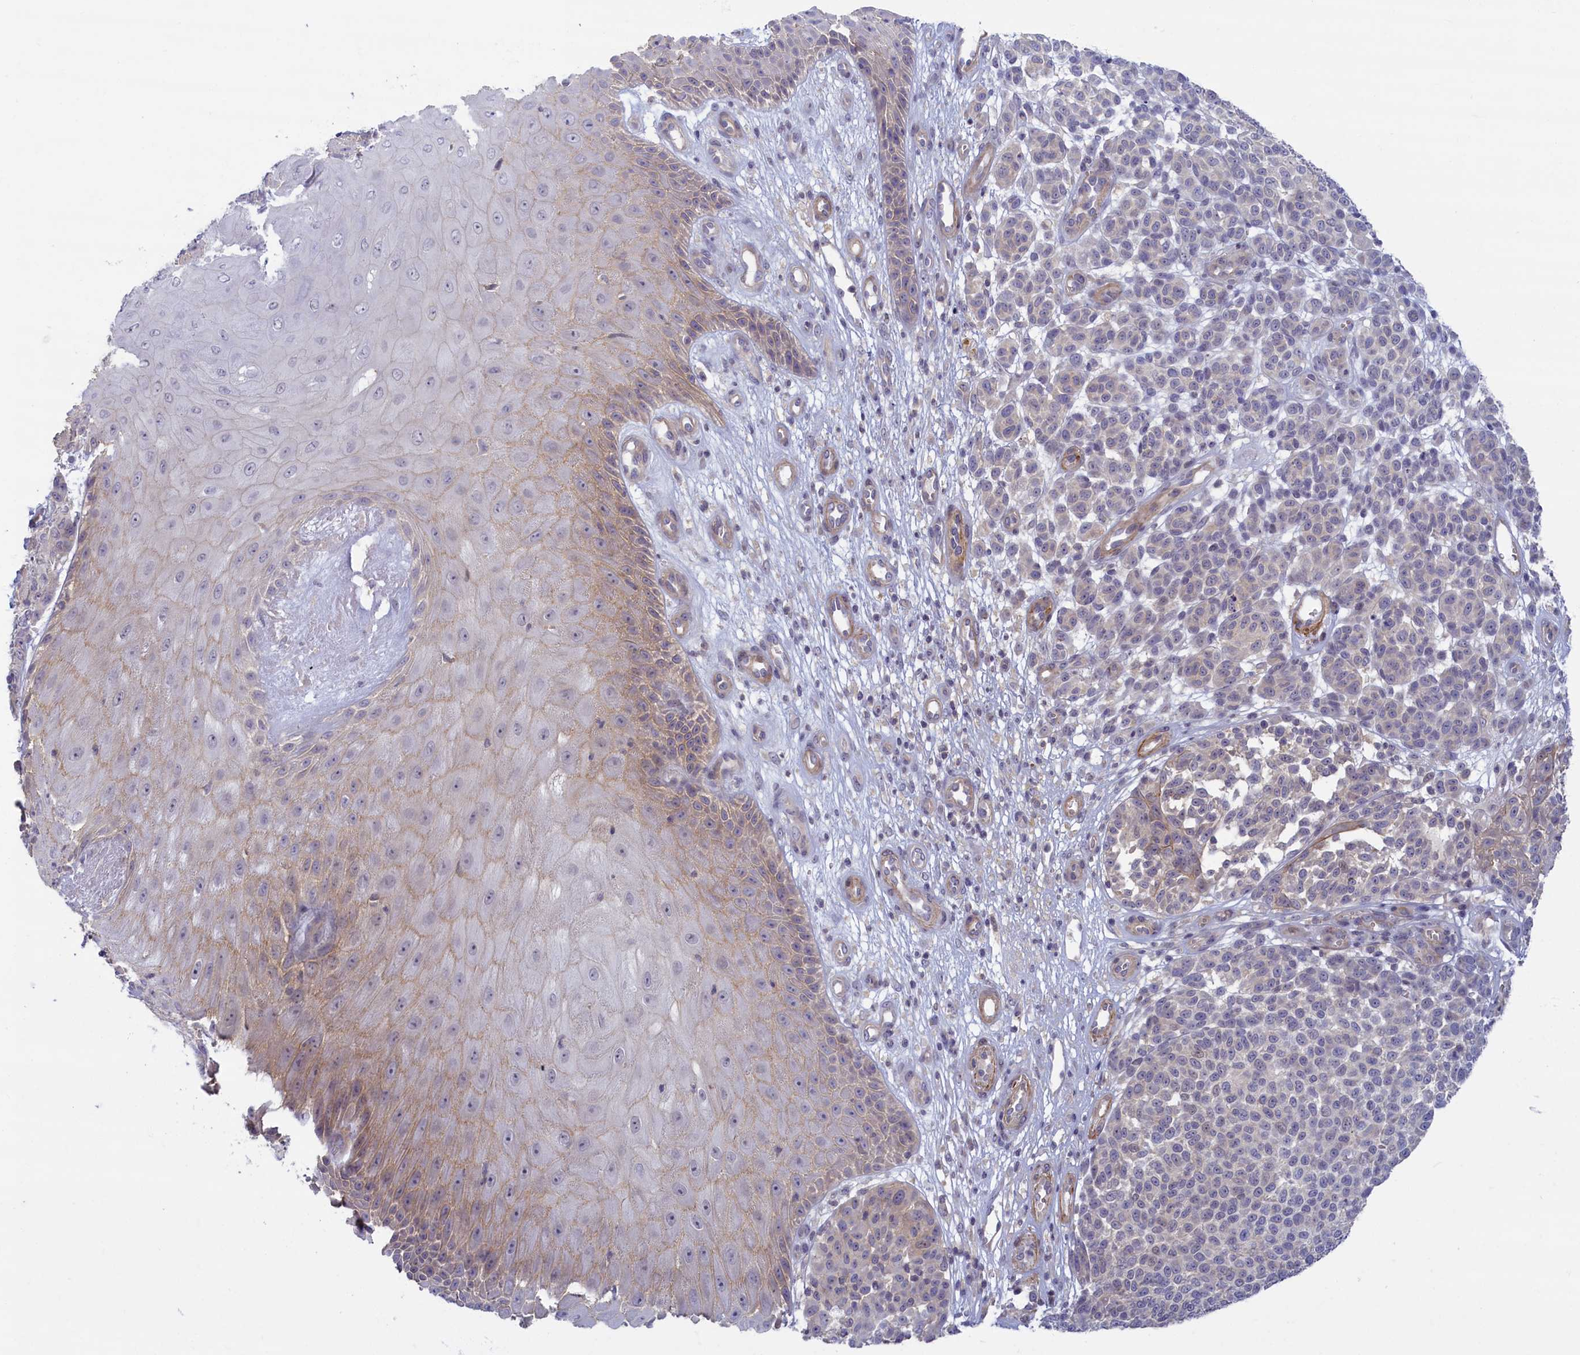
{"staining": {"intensity": "weak", "quantity": "25%-75%", "location": "cytoplasmic/membranous"}, "tissue": "melanoma", "cell_type": "Tumor cells", "image_type": "cancer", "snomed": [{"axis": "morphology", "description": "Malignant melanoma, NOS"}, {"axis": "topography", "description": "Skin"}], "caption": "An immunohistochemistry (IHC) histopathology image of tumor tissue is shown. Protein staining in brown highlights weak cytoplasmic/membranous positivity in malignant melanoma within tumor cells.", "gene": "TRPM4", "patient": {"sex": "male", "age": 49}}